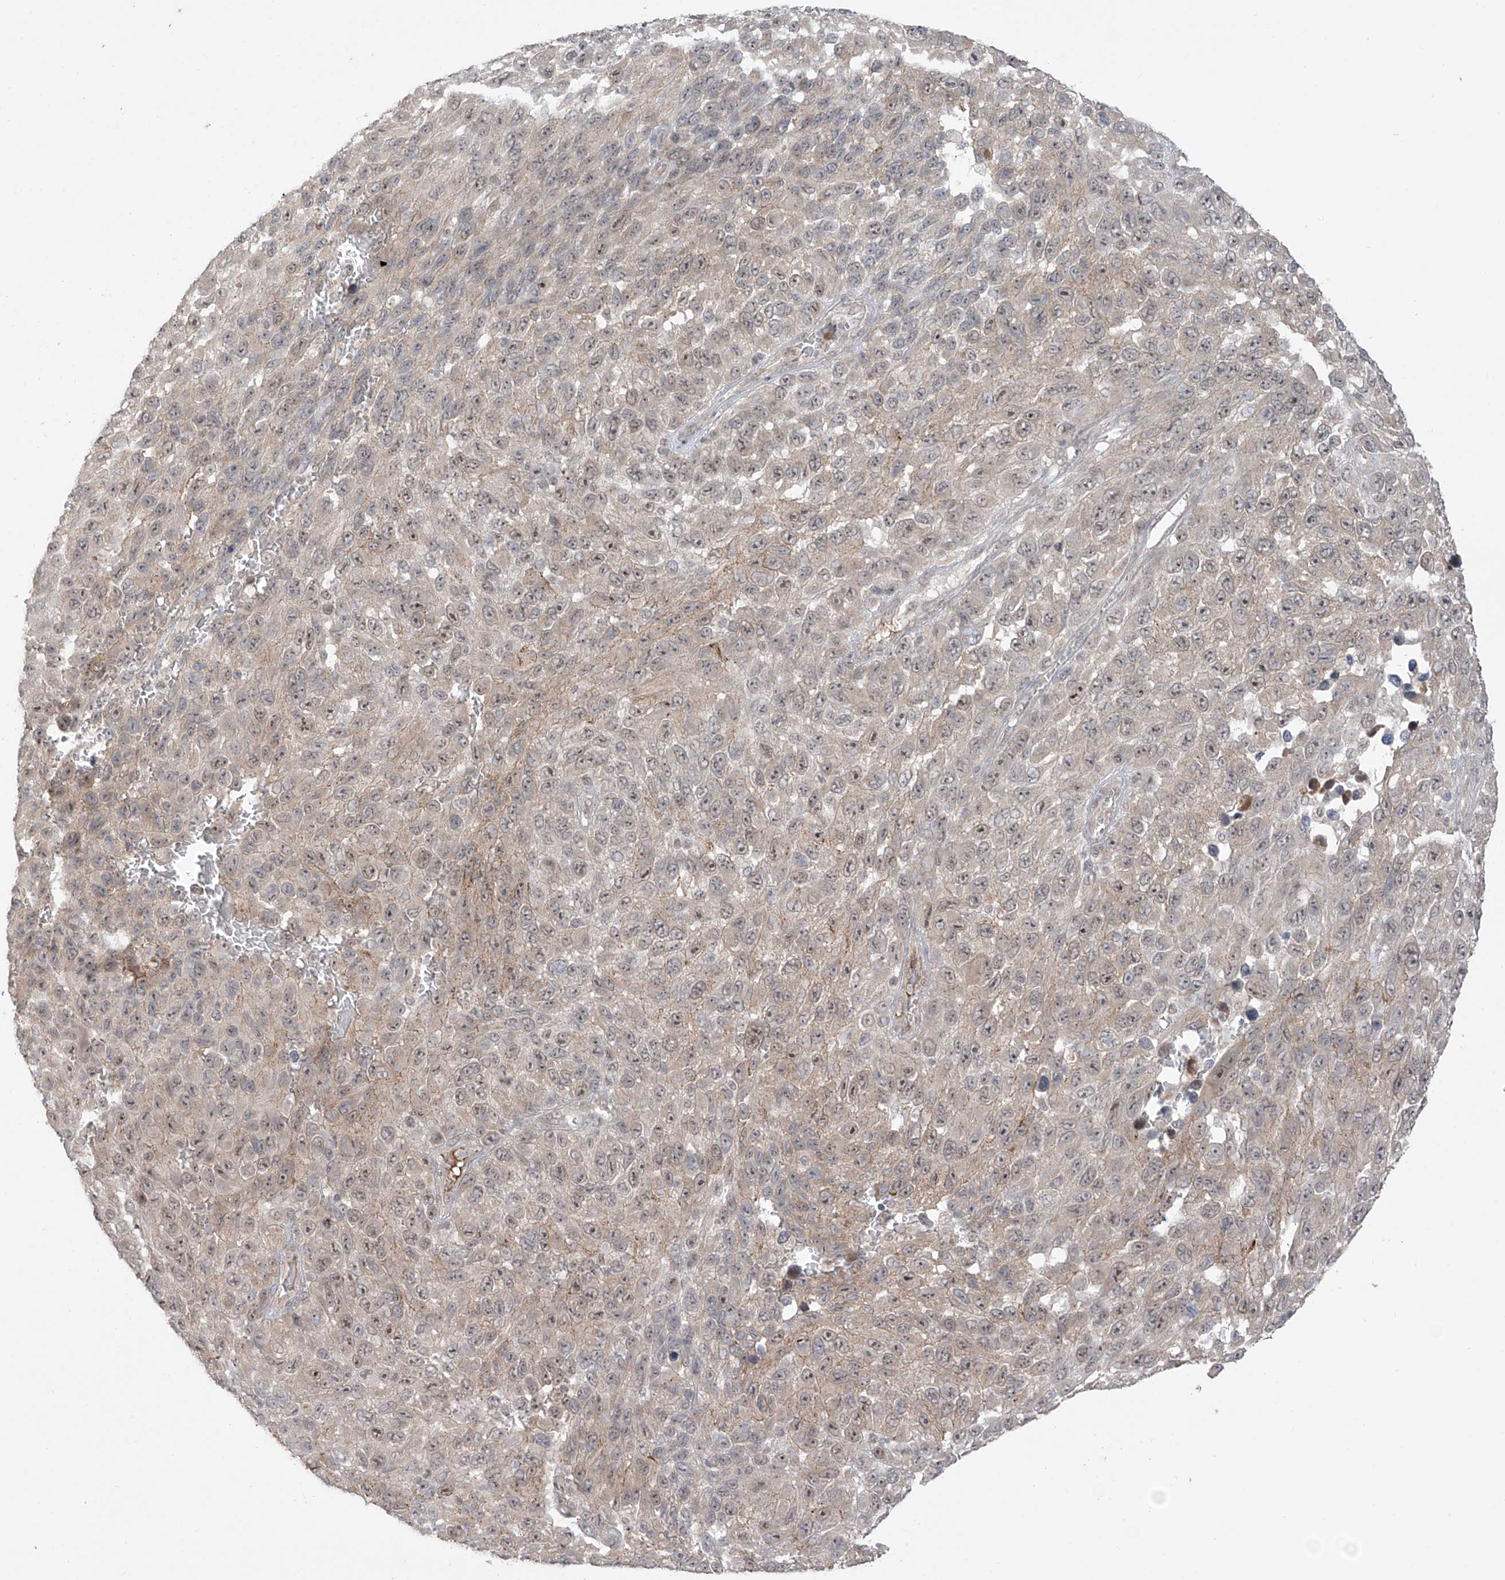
{"staining": {"intensity": "weak", "quantity": ">75%", "location": "nuclear"}, "tissue": "melanoma", "cell_type": "Tumor cells", "image_type": "cancer", "snomed": [{"axis": "morphology", "description": "Malignant melanoma, NOS"}, {"axis": "topography", "description": "Skin"}], "caption": "This is a micrograph of immunohistochemistry (IHC) staining of melanoma, which shows weak positivity in the nuclear of tumor cells.", "gene": "OGT", "patient": {"sex": "female", "age": 96}}